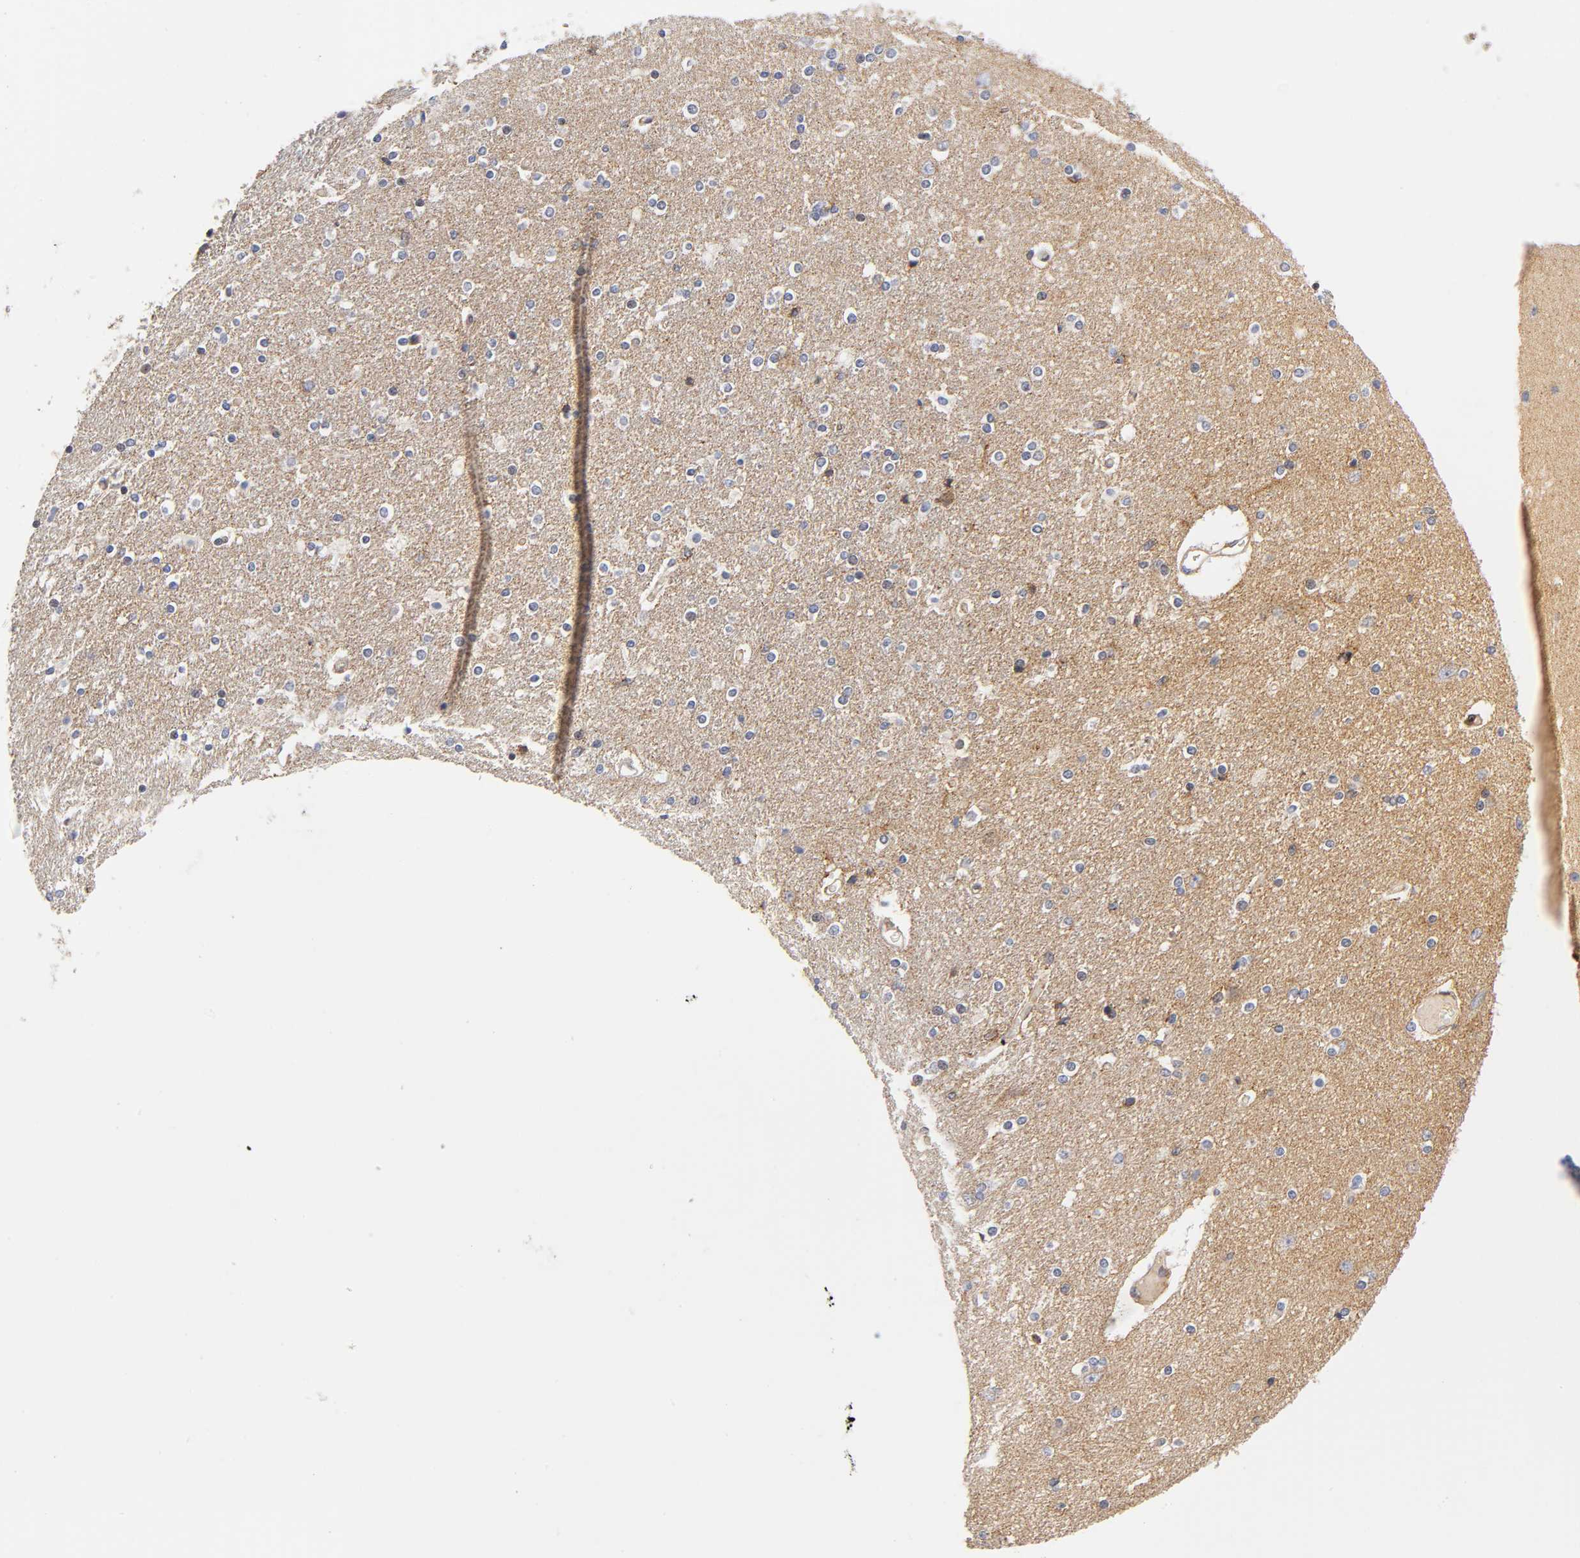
{"staining": {"intensity": "moderate", "quantity": "<25%", "location": "cytoplasmic/membranous"}, "tissue": "caudate", "cell_type": "Glial cells", "image_type": "normal", "snomed": [{"axis": "morphology", "description": "Normal tissue, NOS"}, {"axis": "topography", "description": "Lateral ventricle wall"}], "caption": "Immunohistochemical staining of normal caudate reveals moderate cytoplasmic/membranous protein staining in about <25% of glial cells. (DAB IHC with brightfield microscopy, high magnification).", "gene": "ANXA7", "patient": {"sex": "female", "age": 54}}